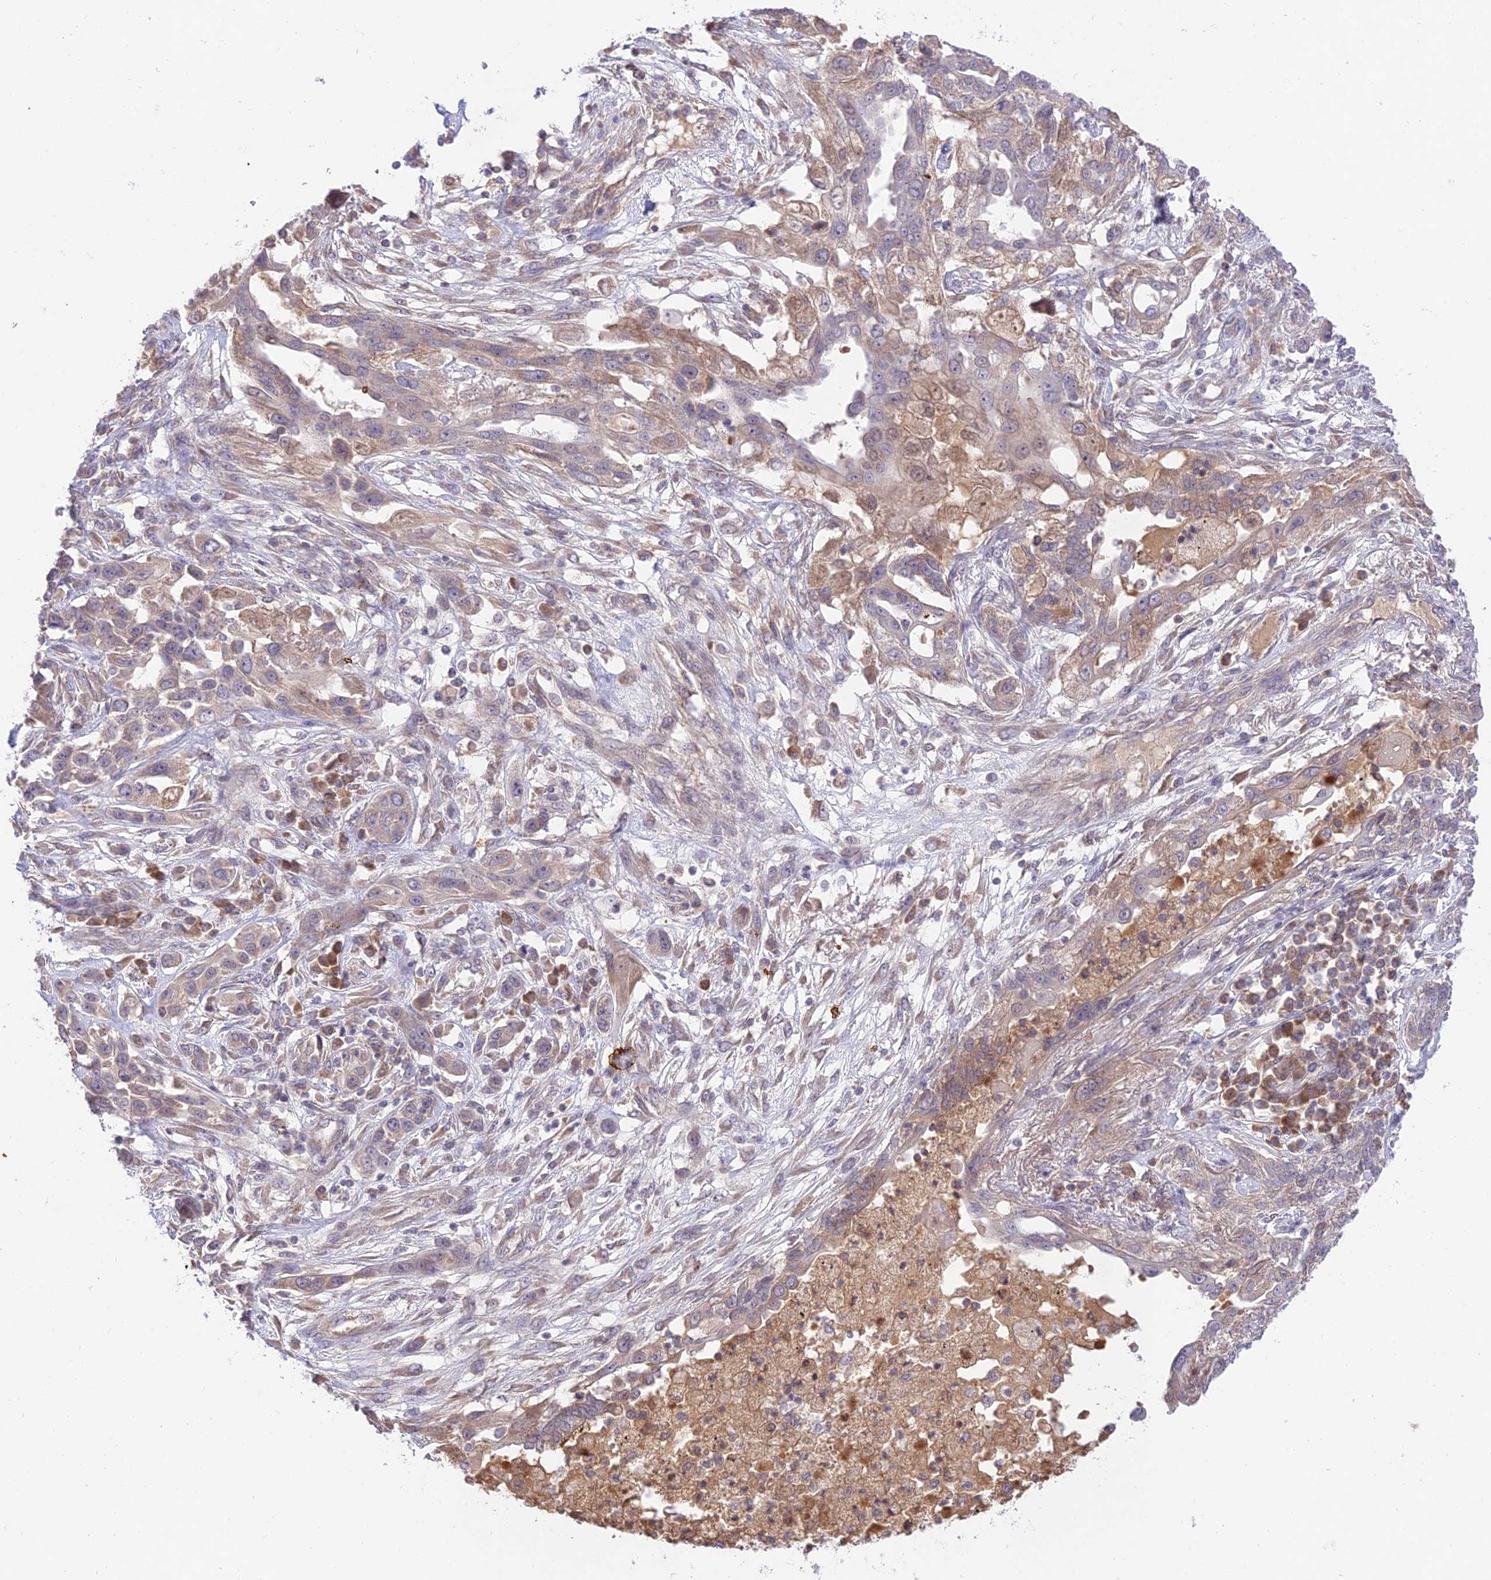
{"staining": {"intensity": "weak", "quantity": "25%-75%", "location": "cytoplasmic/membranous"}, "tissue": "lung cancer", "cell_type": "Tumor cells", "image_type": "cancer", "snomed": [{"axis": "morphology", "description": "Squamous cell carcinoma, NOS"}, {"axis": "topography", "description": "Lung"}], "caption": "Brown immunohistochemical staining in squamous cell carcinoma (lung) reveals weak cytoplasmic/membranous staining in approximately 25%-75% of tumor cells.", "gene": "TEKT1", "patient": {"sex": "female", "age": 70}}